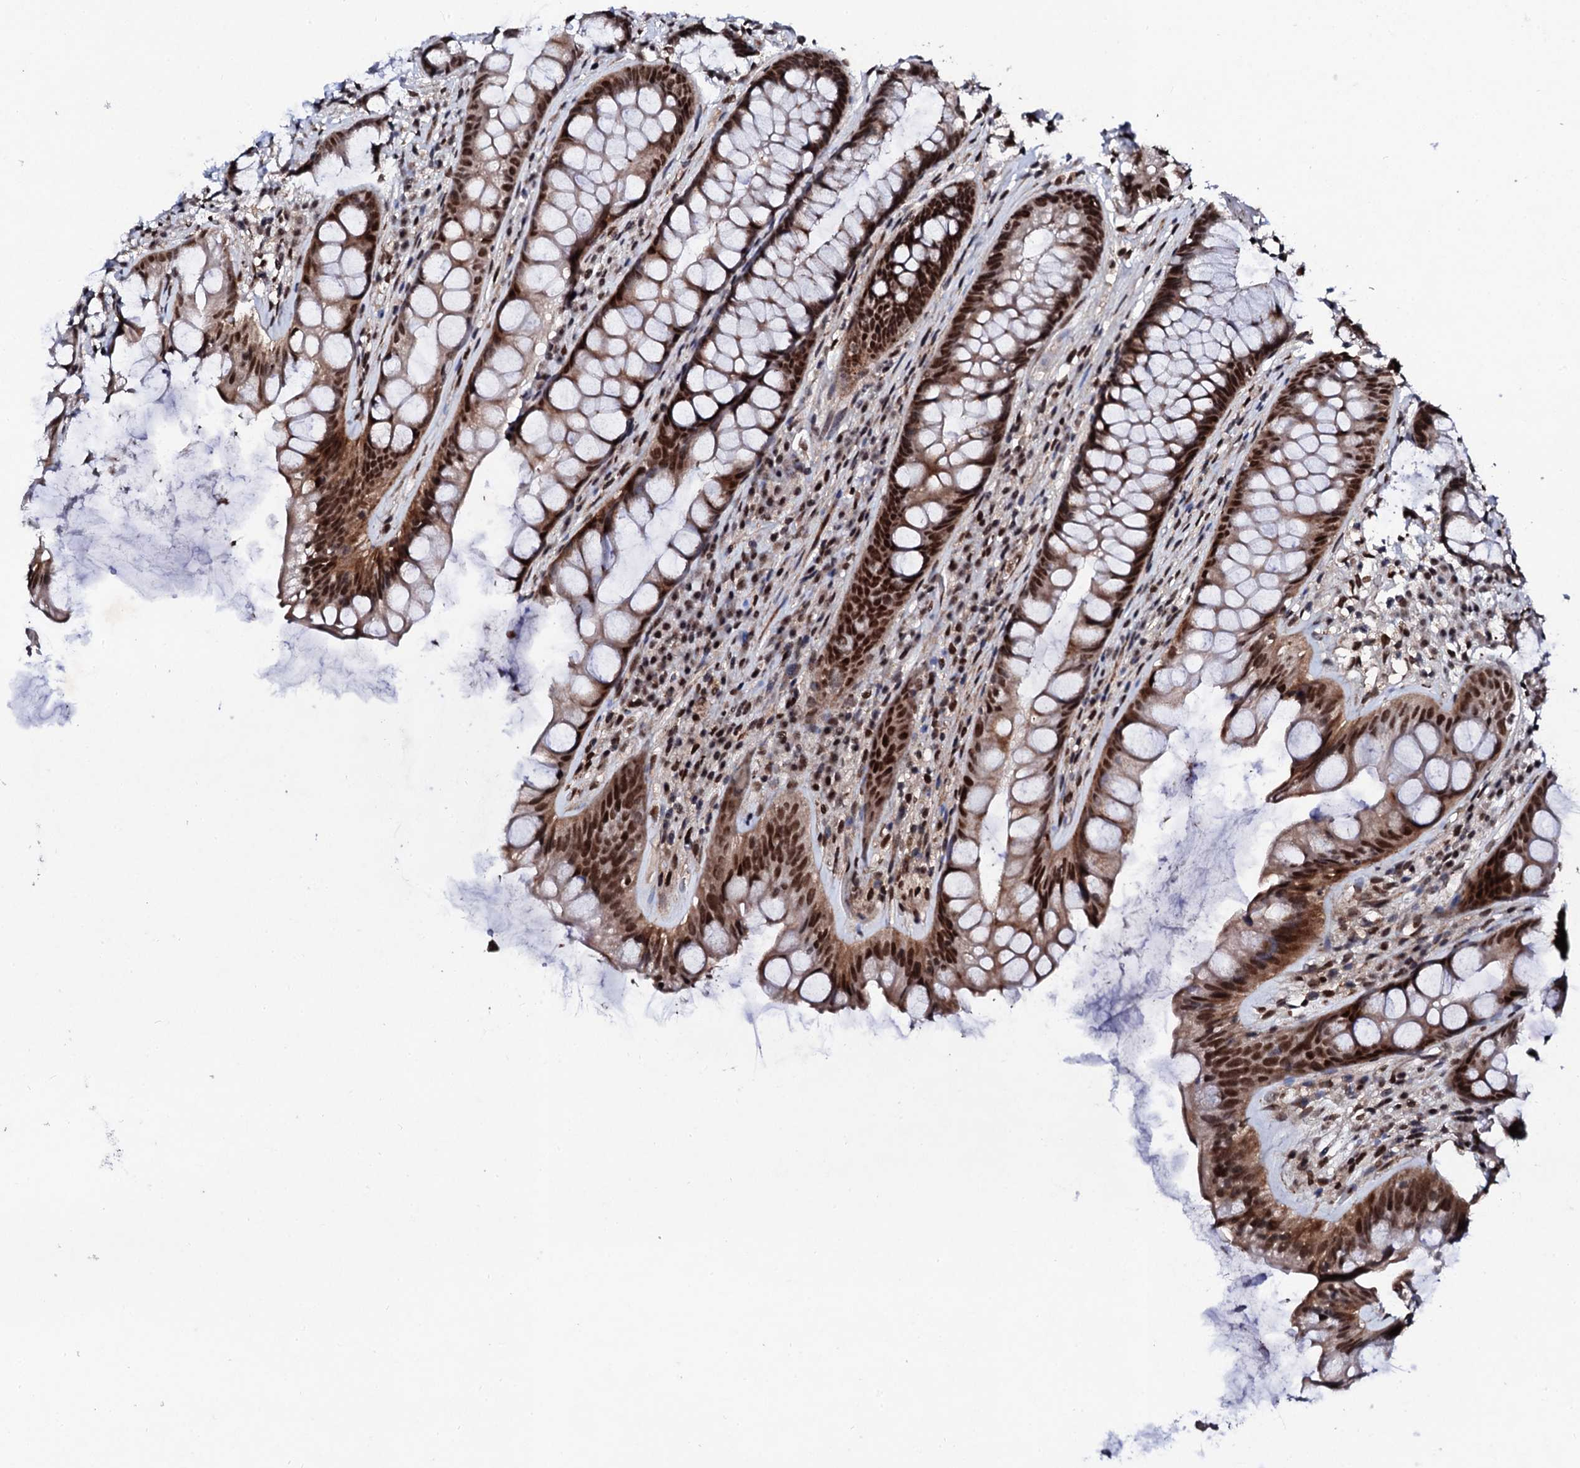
{"staining": {"intensity": "strong", "quantity": ">75%", "location": "cytoplasmic/membranous,nuclear"}, "tissue": "rectum", "cell_type": "Glandular cells", "image_type": "normal", "snomed": [{"axis": "morphology", "description": "Normal tissue, NOS"}, {"axis": "topography", "description": "Rectum"}], "caption": "This is an image of immunohistochemistry staining of normal rectum, which shows strong positivity in the cytoplasmic/membranous,nuclear of glandular cells.", "gene": "CSTF3", "patient": {"sex": "male", "age": 74}}